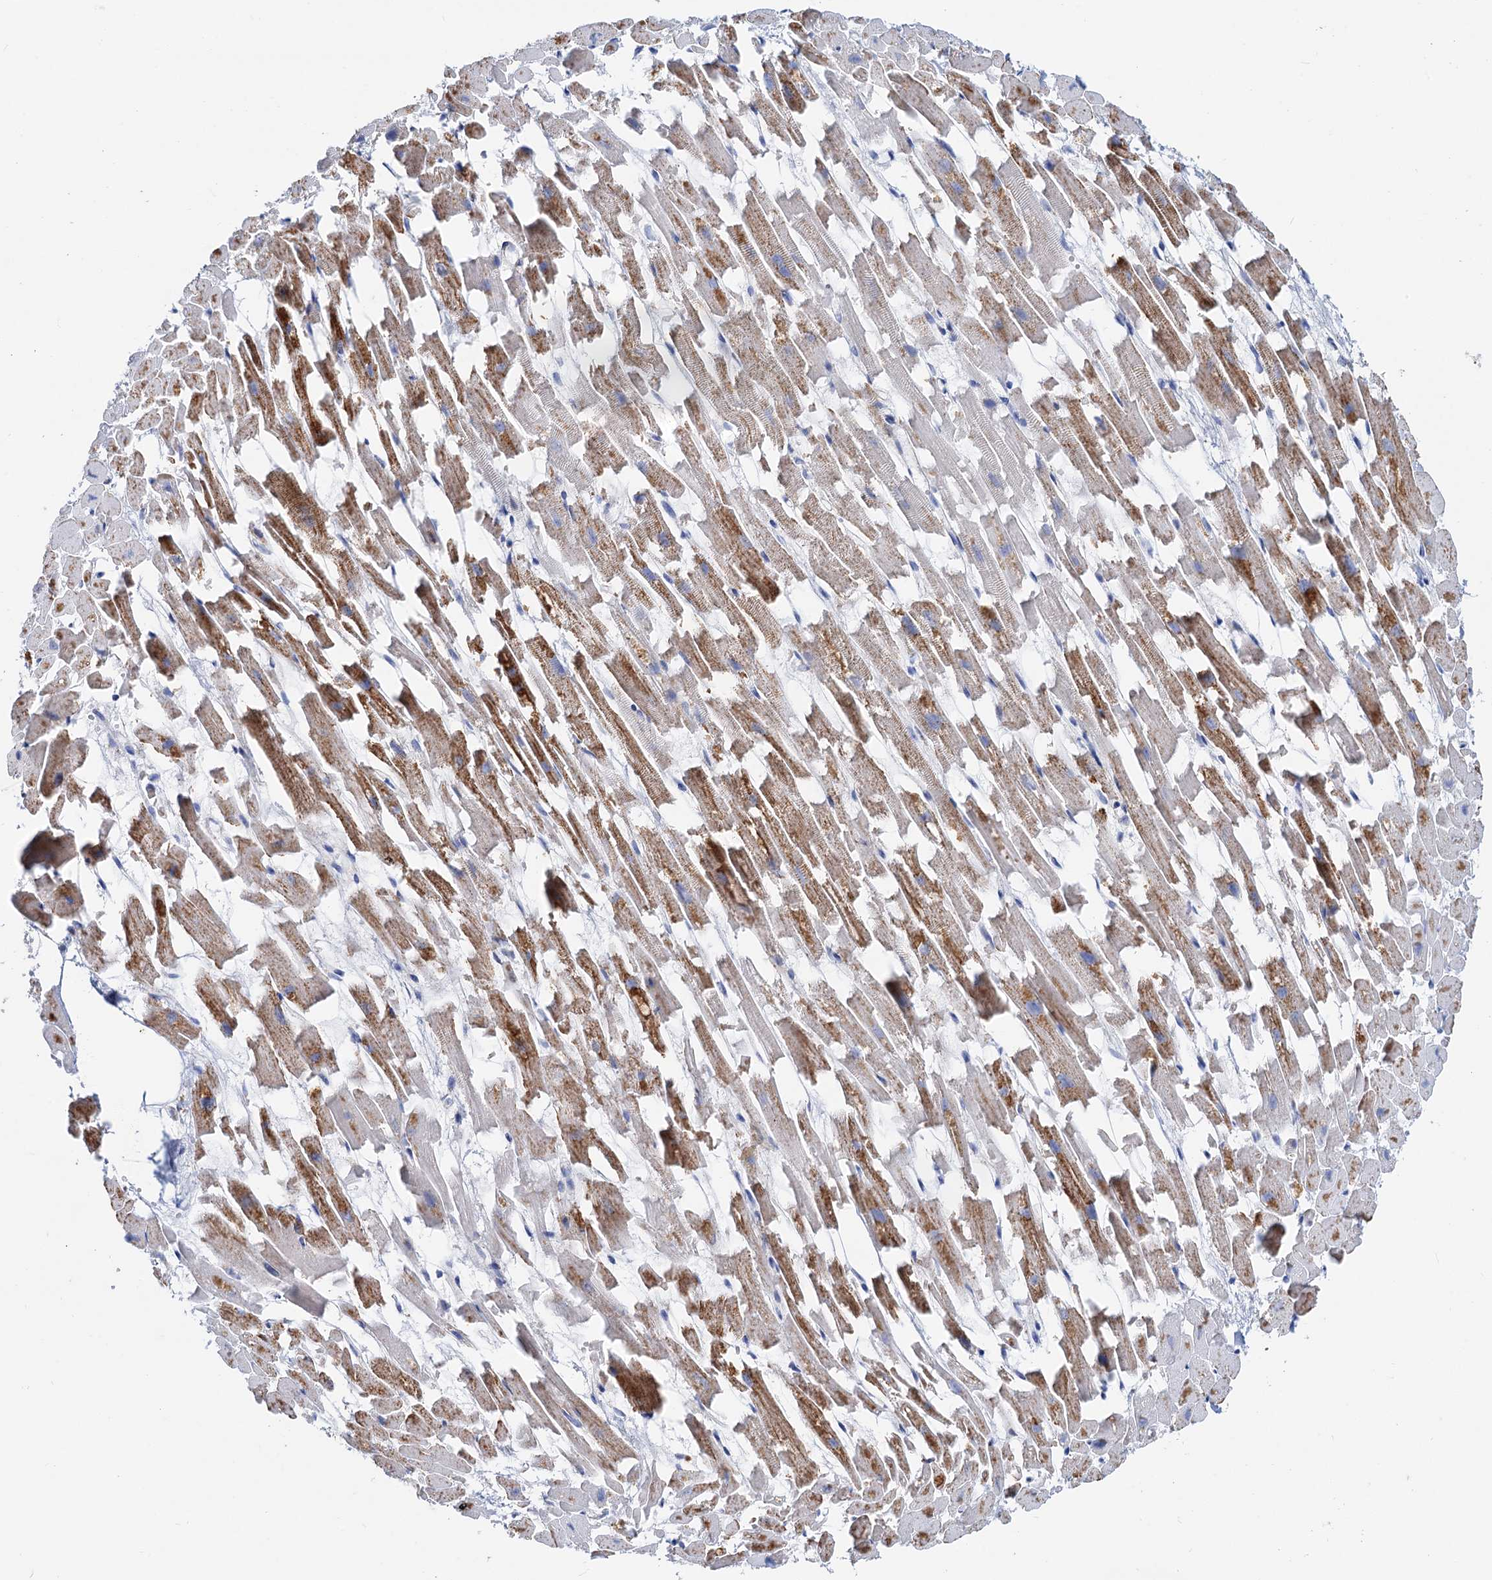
{"staining": {"intensity": "moderate", "quantity": ">75%", "location": "cytoplasmic/membranous"}, "tissue": "heart muscle", "cell_type": "Cardiomyocytes", "image_type": "normal", "snomed": [{"axis": "morphology", "description": "Normal tissue, NOS"}, {"axis": "topography", "description": "Heart"}], "caption": "A high-resolution micrograph shows immunohistochemistry staining of unremarkable heart muscle, which reveals moderate cytoplasmic/membranous staining in about >75% of cardiomyocytes. (IHC, brightfield microscopy, high magnification).", "gene": "C2CD3", "patient": {"sex": "female", "age": 64}}